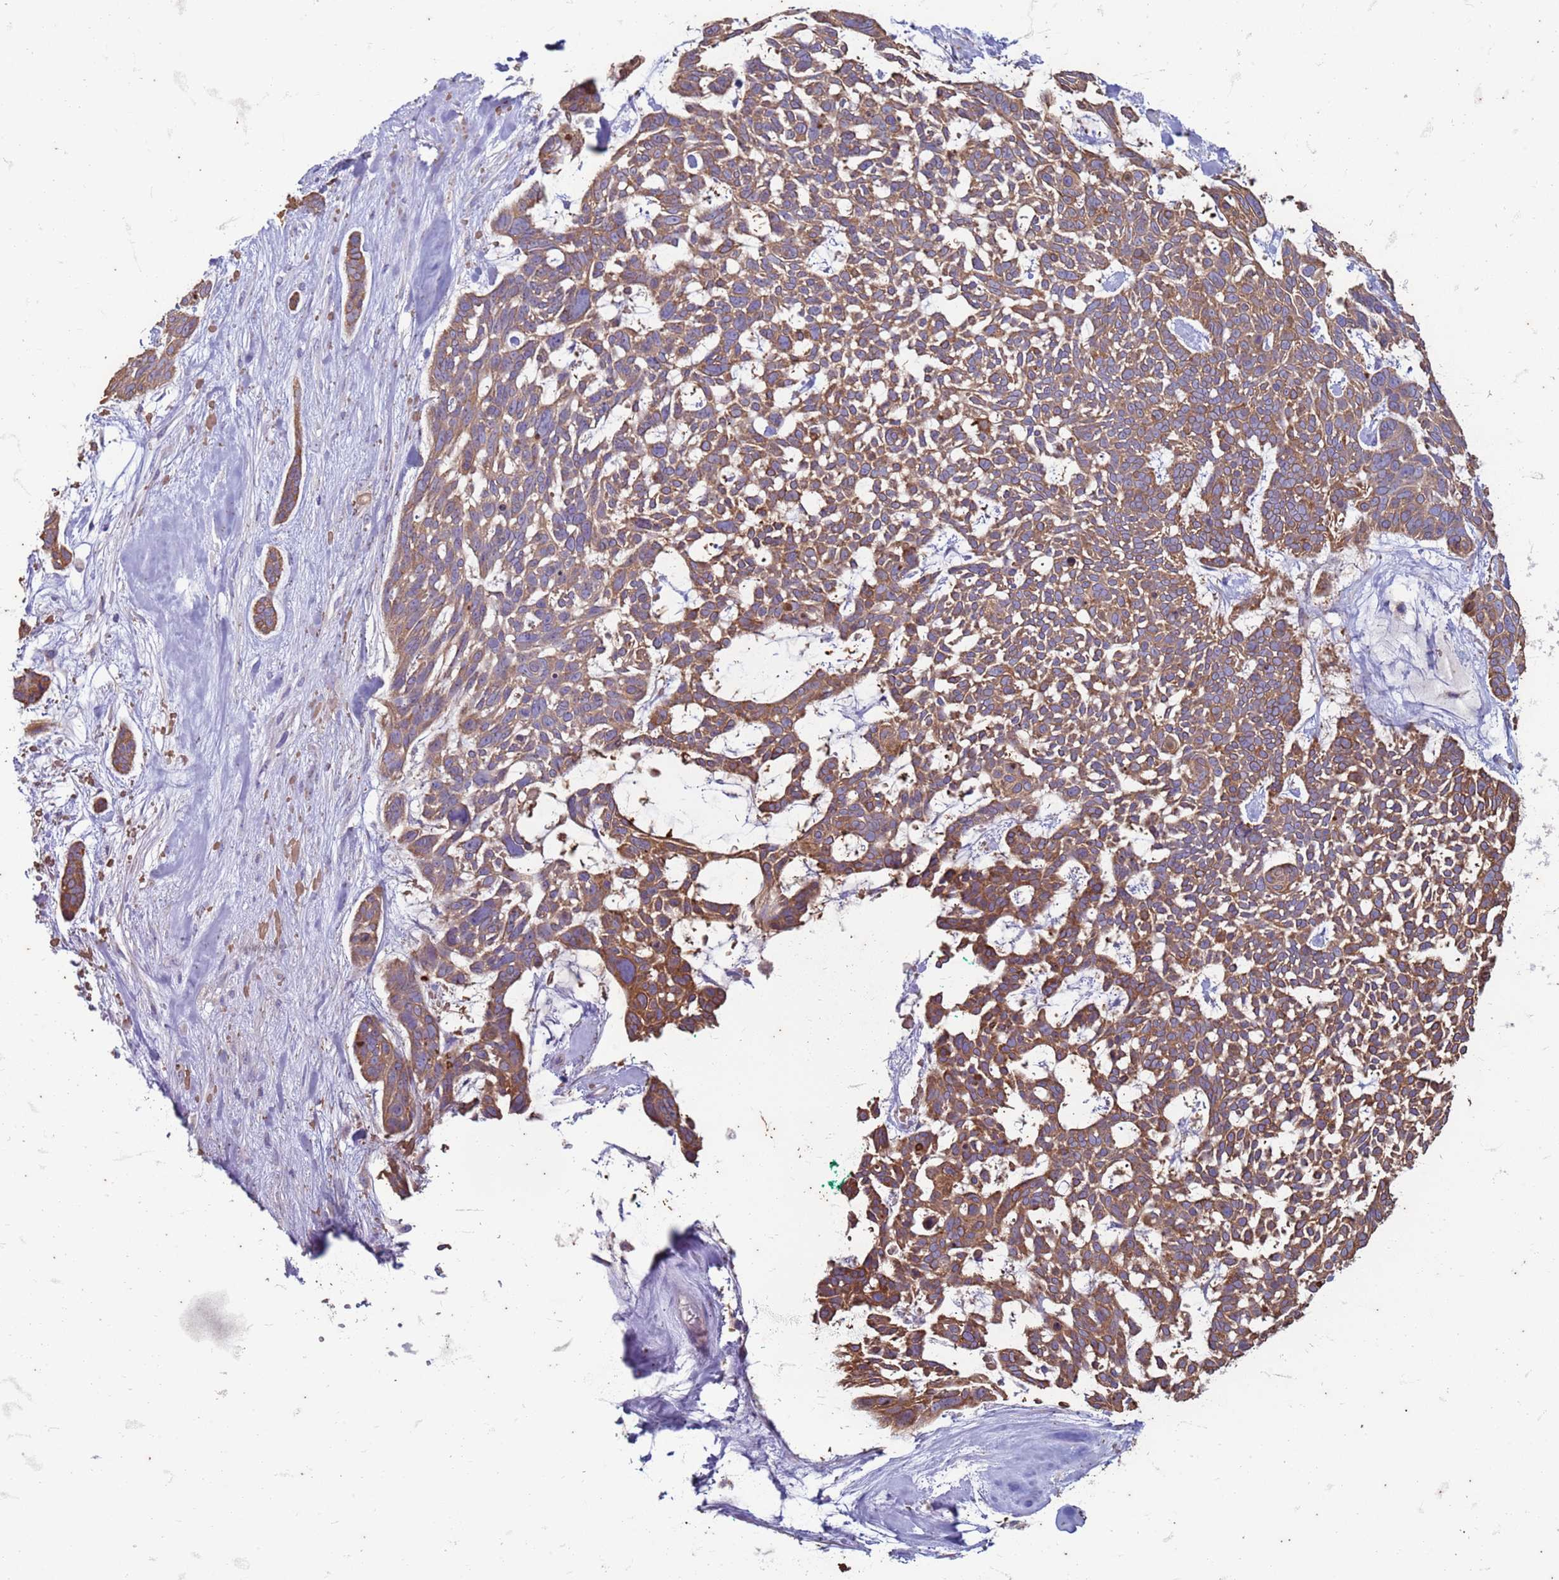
{"staining": {"intensity": "moderate", "quantity": ">75%", "location": "cytoplasmic/membranous"}, "tissue": "skin cancer", "cell_type": "Tumor cells", "image_type": "cancer", "snomed": [{"axis": "morphology", "description": "Basal cell carcinoma"}, {"axis": "topography", "description": "Skin"}], "caption": "Skin cancer (basal cell carcinoma) tissue demonstrates moderate cytoplasmic/membranous positivity in approximately >75% of tumor cells, visualized by immunohistochemistry.", "gene": "SUCO", "patient": {"sex": "male", "age": 88}}